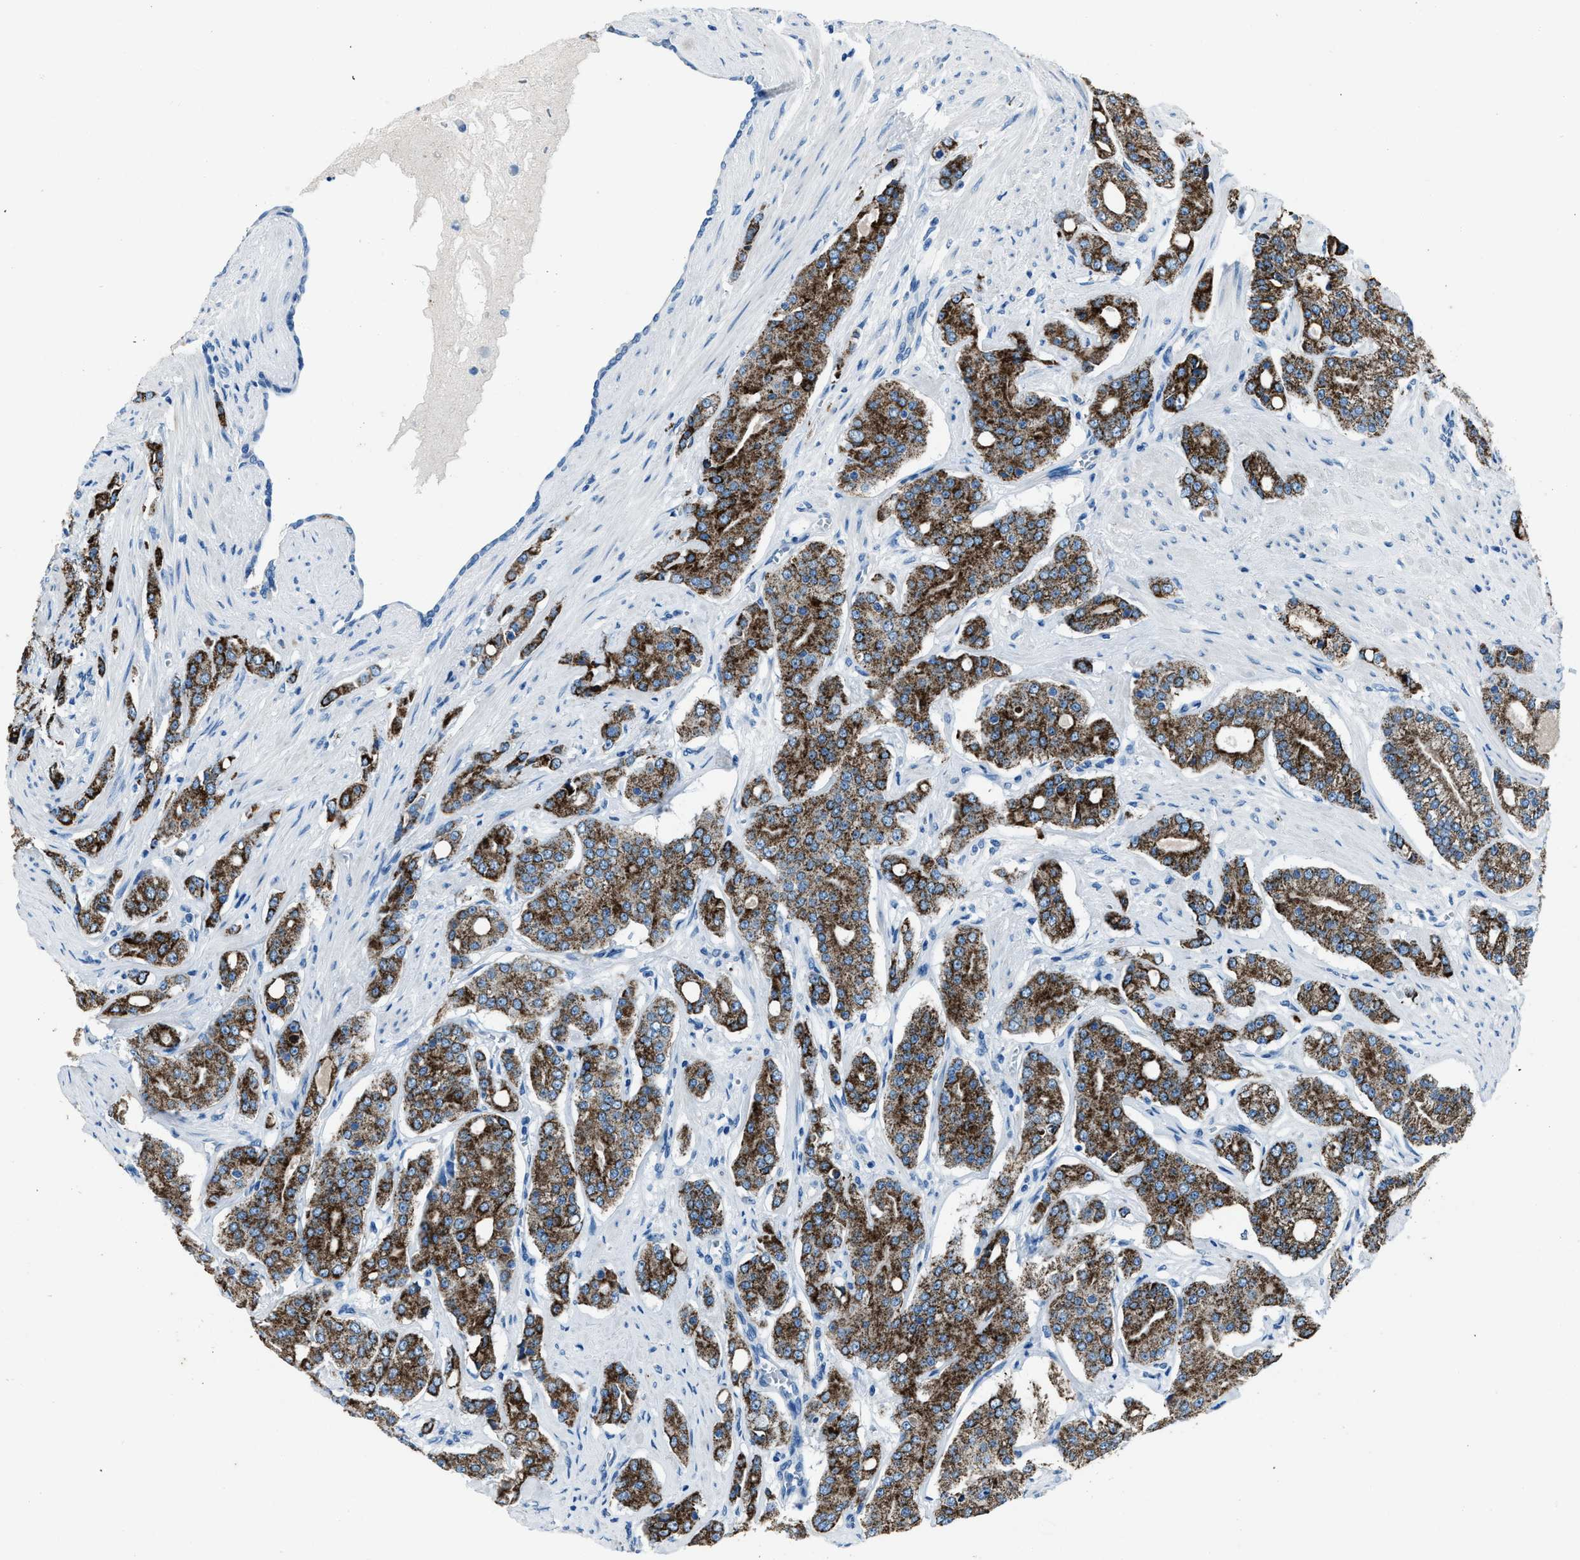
{"staining": {"intensity": "strong", "quantity": ">75%", "location": "cytoplasmic/membranous"}, "tissue": "prostate cancer", "cell_type": "Tumor cells", "image_type": "cancer", "snomed": [{"axis": "morphology", "description": "Adenocarcinoma, High grade"}, {"axis": "topography", "description": "Prostate"}], "caption": "Immunohistochemistry (IHC) of human prostate cancer (adenocarcinoma (high-grade)) exhibits high levels of strong cytoplasmic/membranous expression in about >75% of tumor cells.", "gene": "AMACR", "patient": {"sex": "male", "age": 71}}